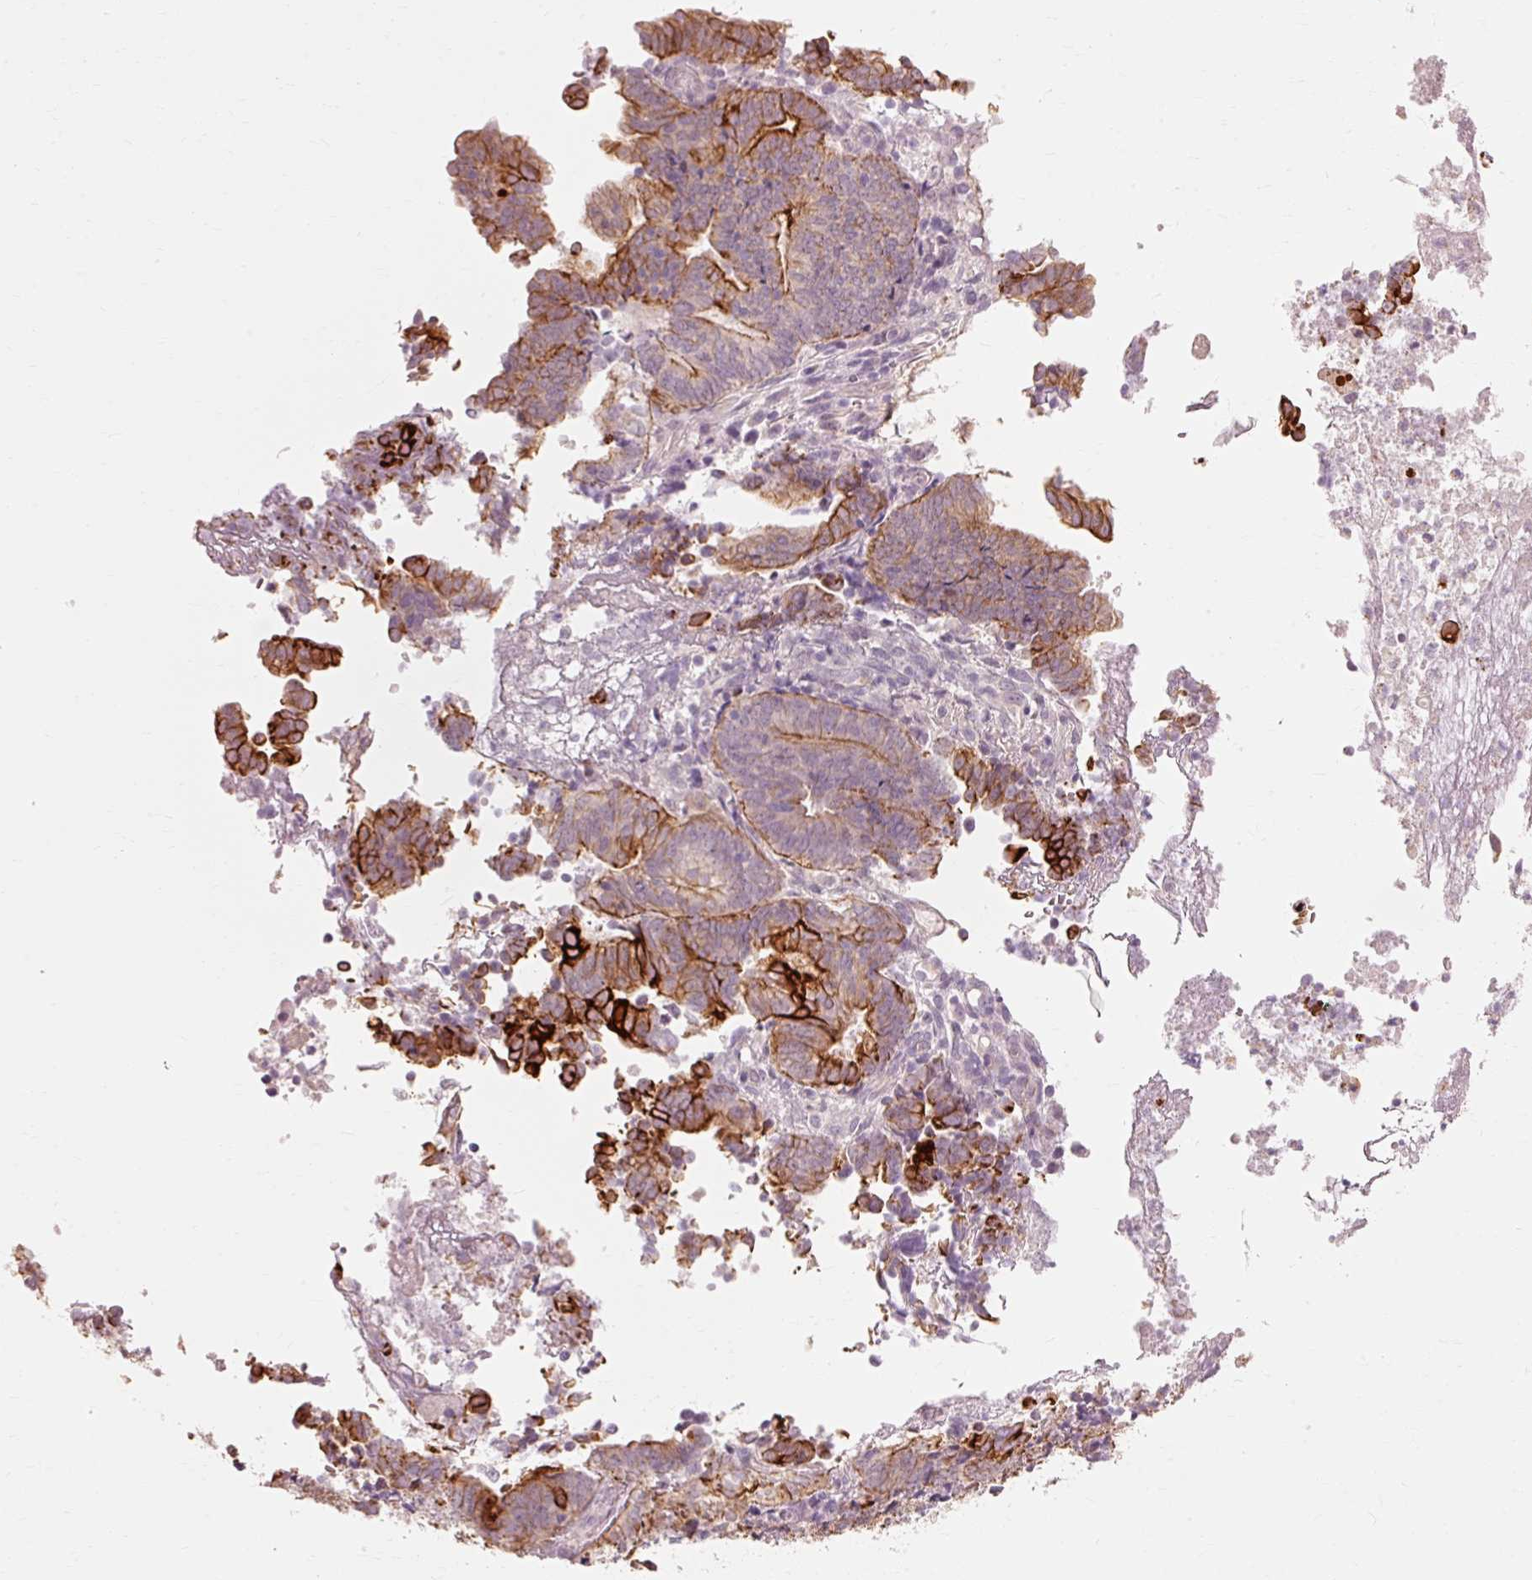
{"staining": {"intensity": "strong", "quantity": "<25%", "location": "cytoplasmic/membranous"}, "tissue": "endometrial cancer", "cell_type": "Tumor cells", "image_type": "cancer", "snomed": [{"axis": "morphology", "description": "Adenocarcinoma, NOS"}, {"axis": "topography", "description": "Uterus"}, {"axis": "topography", "description": "Endometrium"}], "caption": "Adenocarcinoma (endometrial) was stained to show a protein in brown. There is medium levels of strong cytoplasmic/membranous staining in approximately <25% of tumor cells. (DAB (3,3'-diaminobenzidine) IHC, brown staining for protein, blue staining for nuclei).", "gene": "TRIM73", "patient": {"sex": "female", "age": 70}}